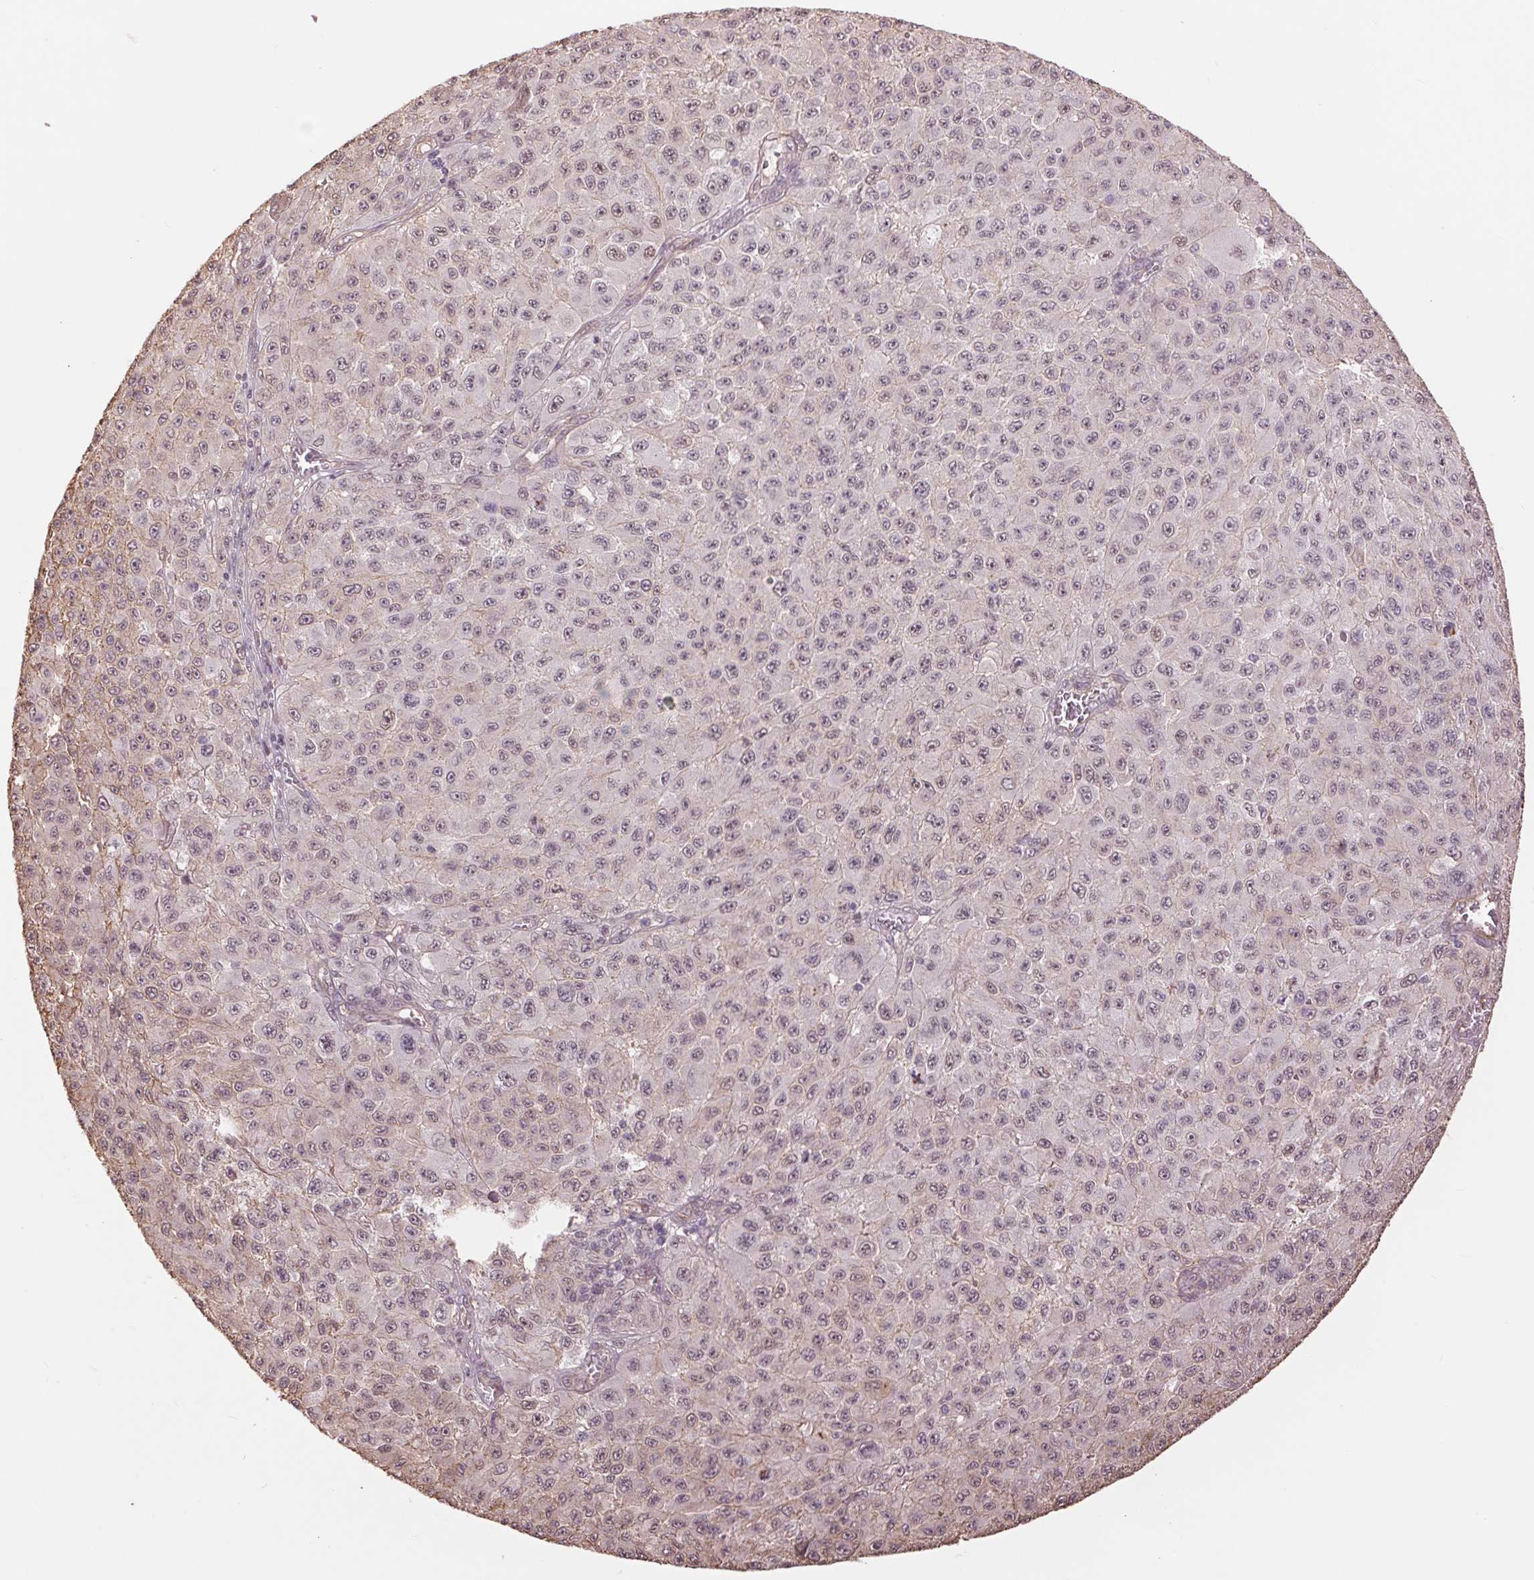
{"staining": {"intensity": "weak", "quantity": "<25%", "location": "nuclear"}, "tissue": "melanoma", "cell_type": "Tumor cells", "image_type": "cancer", "snomed": [{"axis": "morphology", "description": "Malignant melanoma, NOS"}, {"axis": "topography", "description": "Skin"}], "caption": "Tumor cells are negative for protein expression in human melanoma.", "gene": "PALM", "patient": {"sex": "male", "age": 73}}